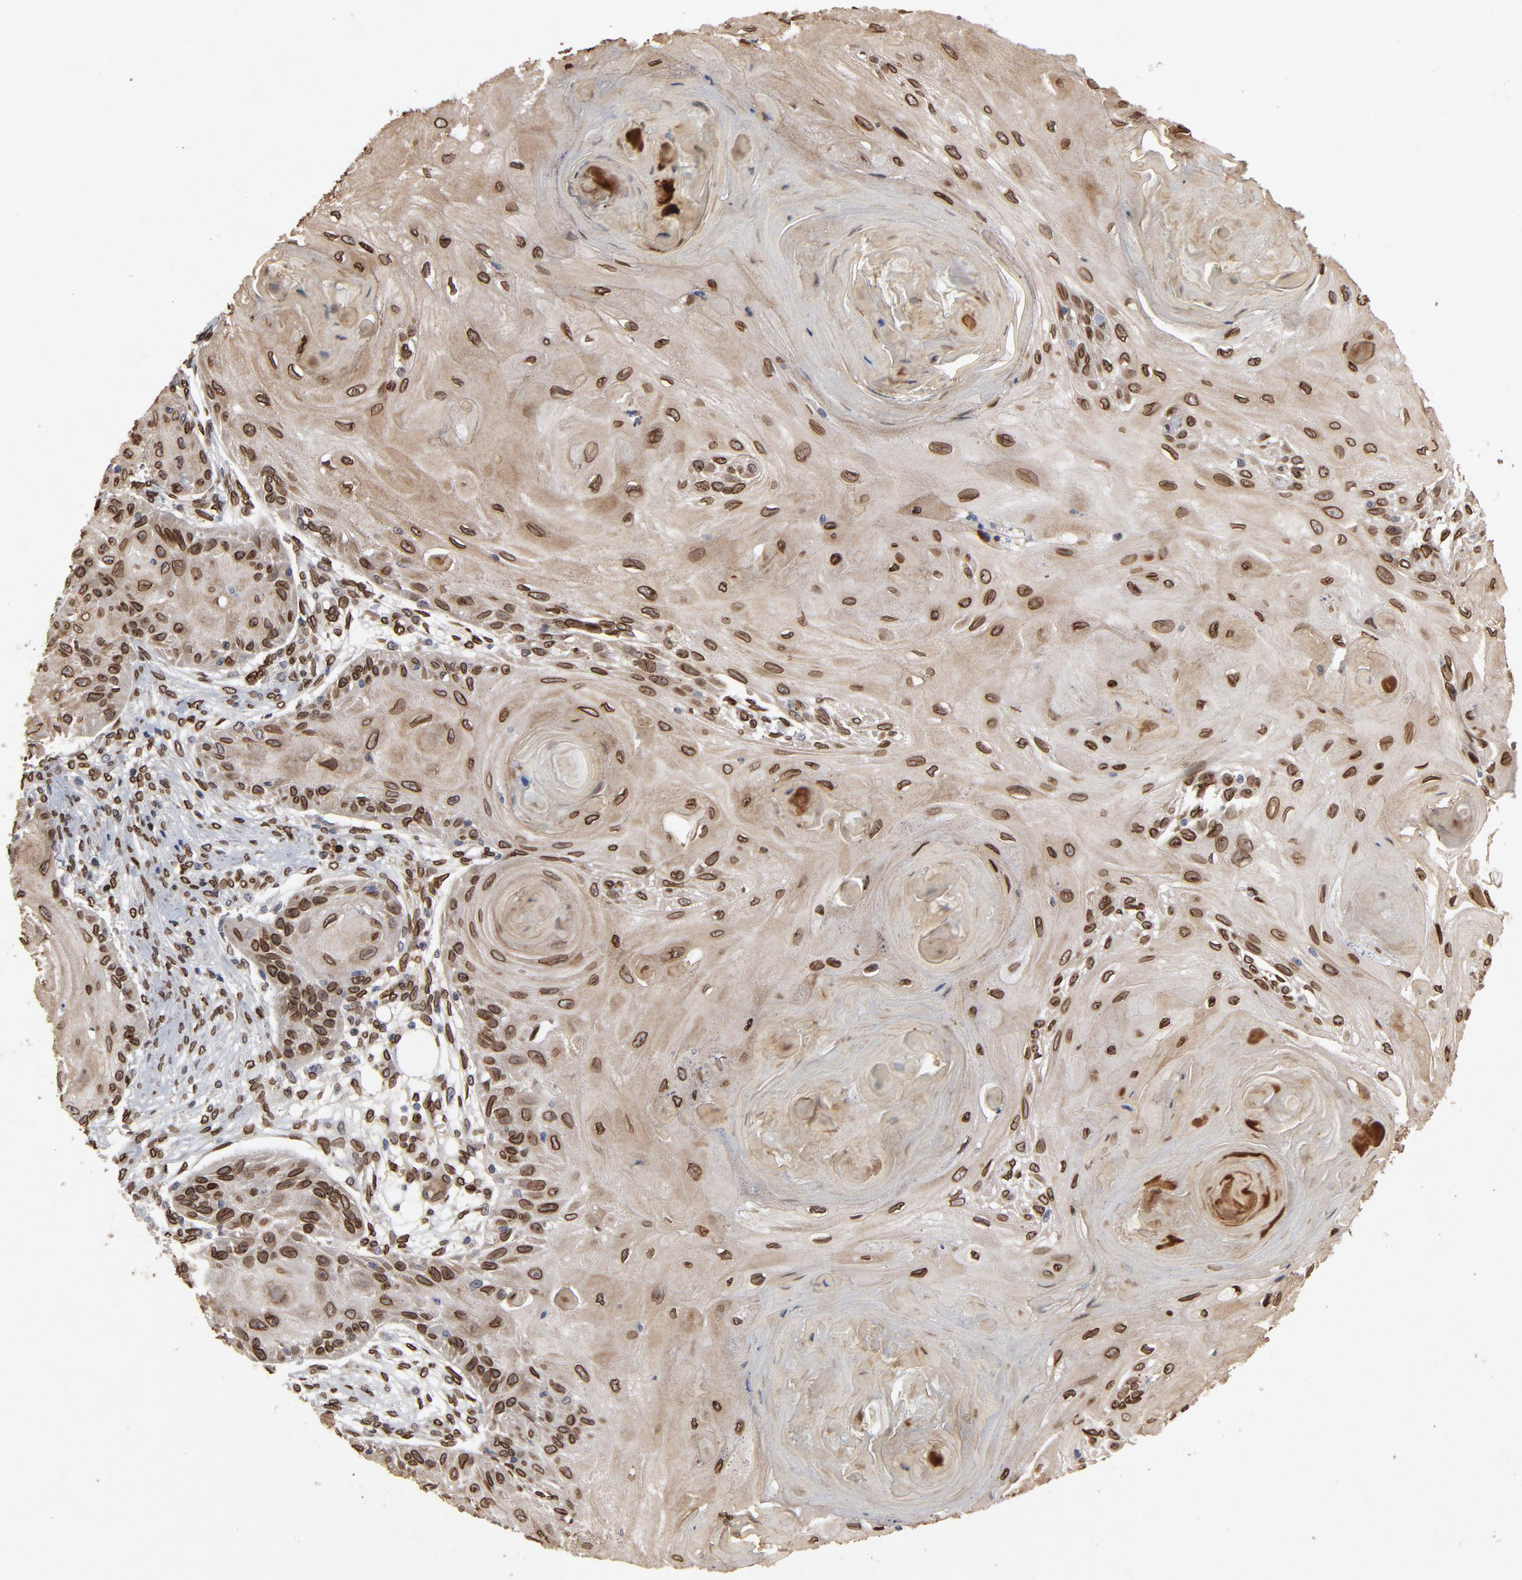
{"staining": {"intensity": "strong", "quantity": ">75%", "location": "cytoplasmic/membranous,nuclear"}, "tissue": "skin cancer", "cell_type": "Tumor cells", "image_type": "cancer", "snomed": [{"axis": "morphology", "description": "Squamous cell carcinoma, NOS"}, {"axis": "topography", "description": "Skin"}], "caption": "Human squamous cell carcinoma (skin) stained with a brown dye shows strong cytoplasmic/membranous and nuclear positive expression in about >75% of tumor cells.", "gene": "LMNA", "patient": {"sex": "female", "age": 88}}